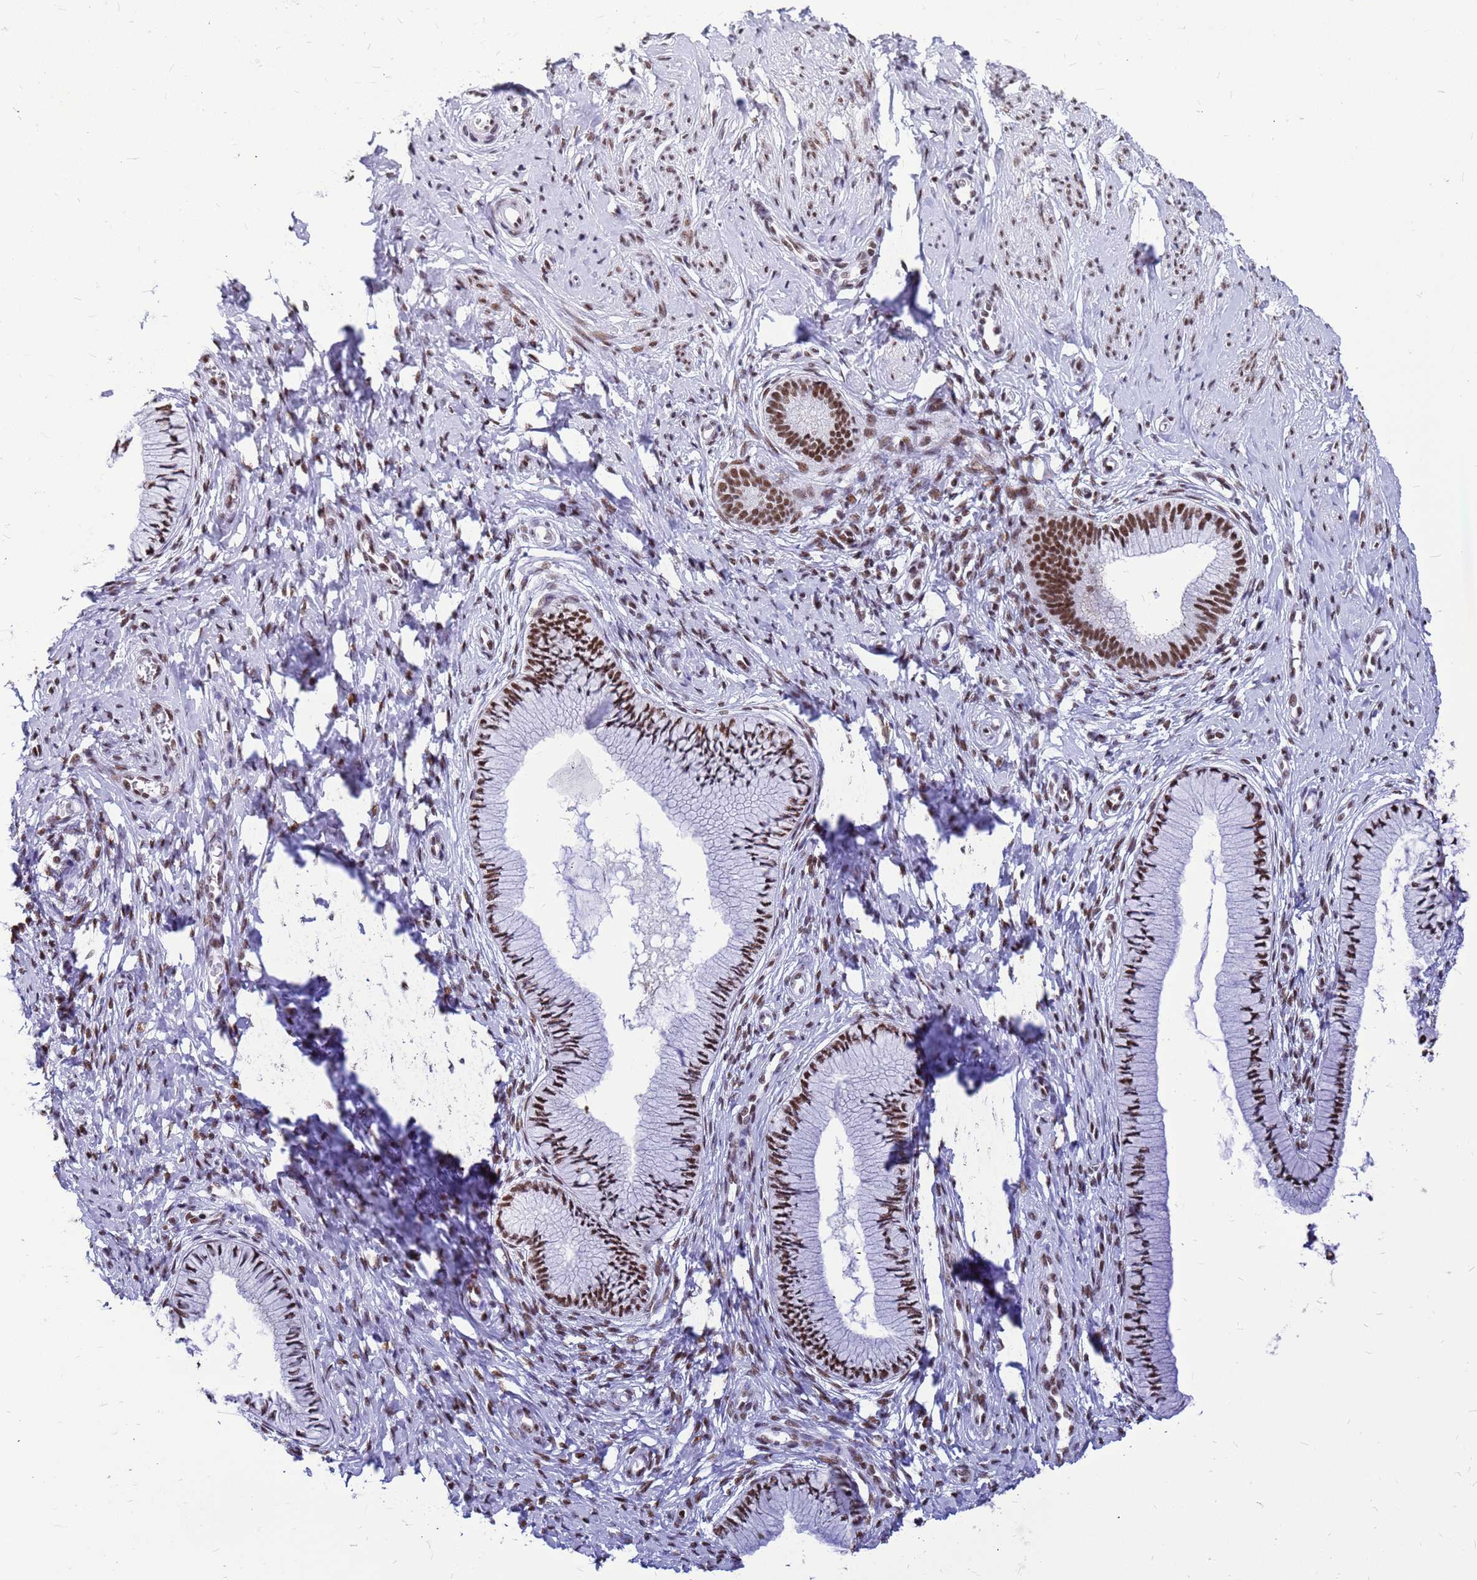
{"staining": {"intensity": "moderate", "quantity": ">75%", "location": "nuclear"}, "tissue": "cervix", "cell_type": "Glandular cells", "image_type": "normal", "snomed": [{"axis": "morphology", "description": "Normal tissue, NOS"}, {"axis": "topography", "description": "Cervix"}], "caption": "The photomicrograph shows a brown stain indicating the presence of a protein in the nuclear of glandular cells in cervix. Using DAB (brown) and hematoxylin (blue) stains, captured at high magnification using brightfield microscopy.", "gene": "SART3", "patient": {"sex": "female", "age": 36}}